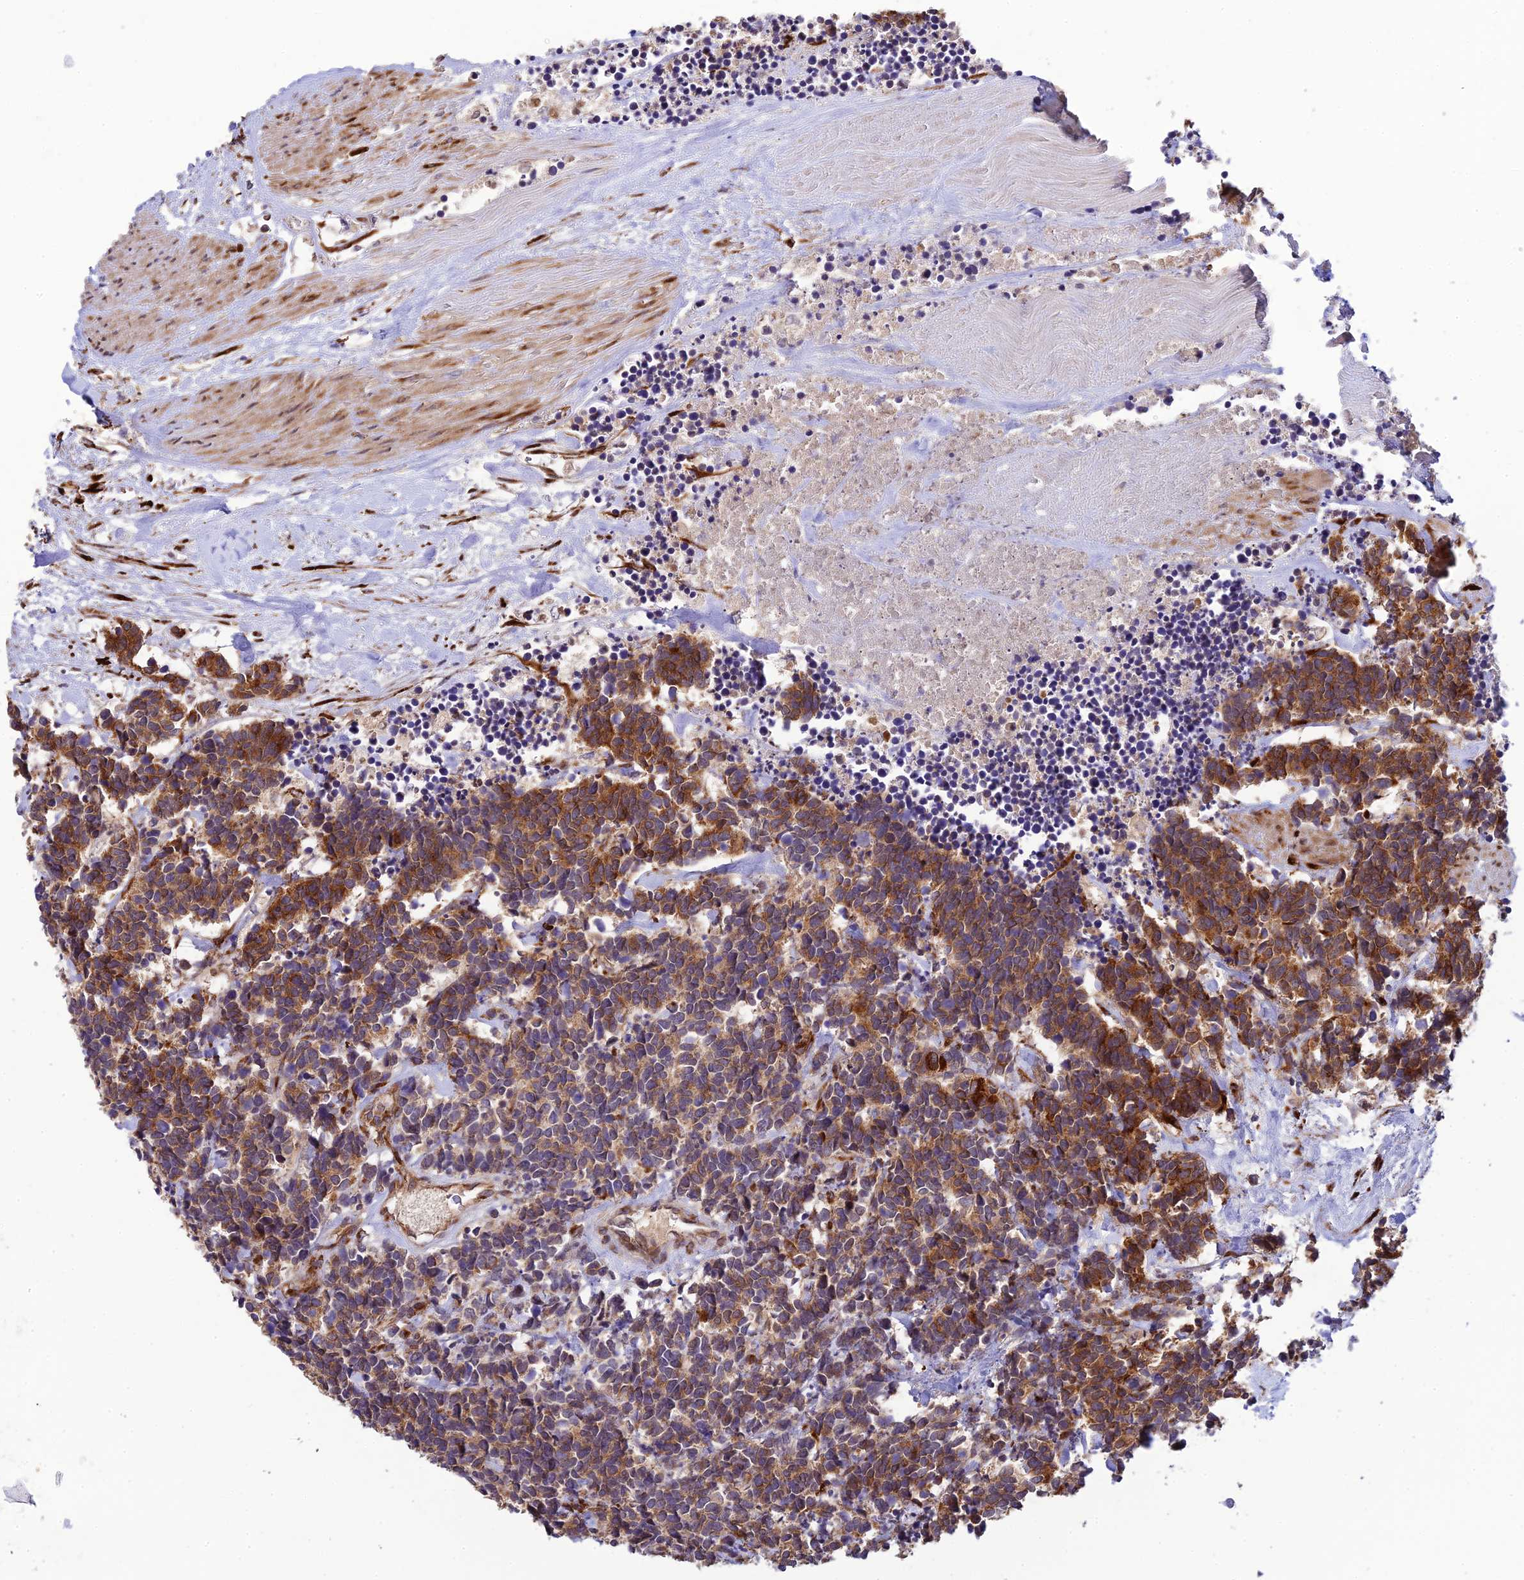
{"staining": {"intensity": "moderate", "quantity": ">75%", "location": "cytoplasmic/membranous"}, "tissue": "carcinoid", "cell_type": "Tumor cells", "image_type": "cancer", "snomed": [{"axis": "morphology", "description": "Carcinoma, NOS"}, {"axis": "morphology", "description": "Carcinoid, malignant, NOS"}, {"axis": "topography", "description": "Urinary bladder"}], "caption": "Human malignant carcinoid stained with a brown dye exhibits moderate cytoplasmic/membranous positive staining in approximately >75% of tumor cells.", "gene": "P3H3", "patient": {"sex": "male", "age": 57}}